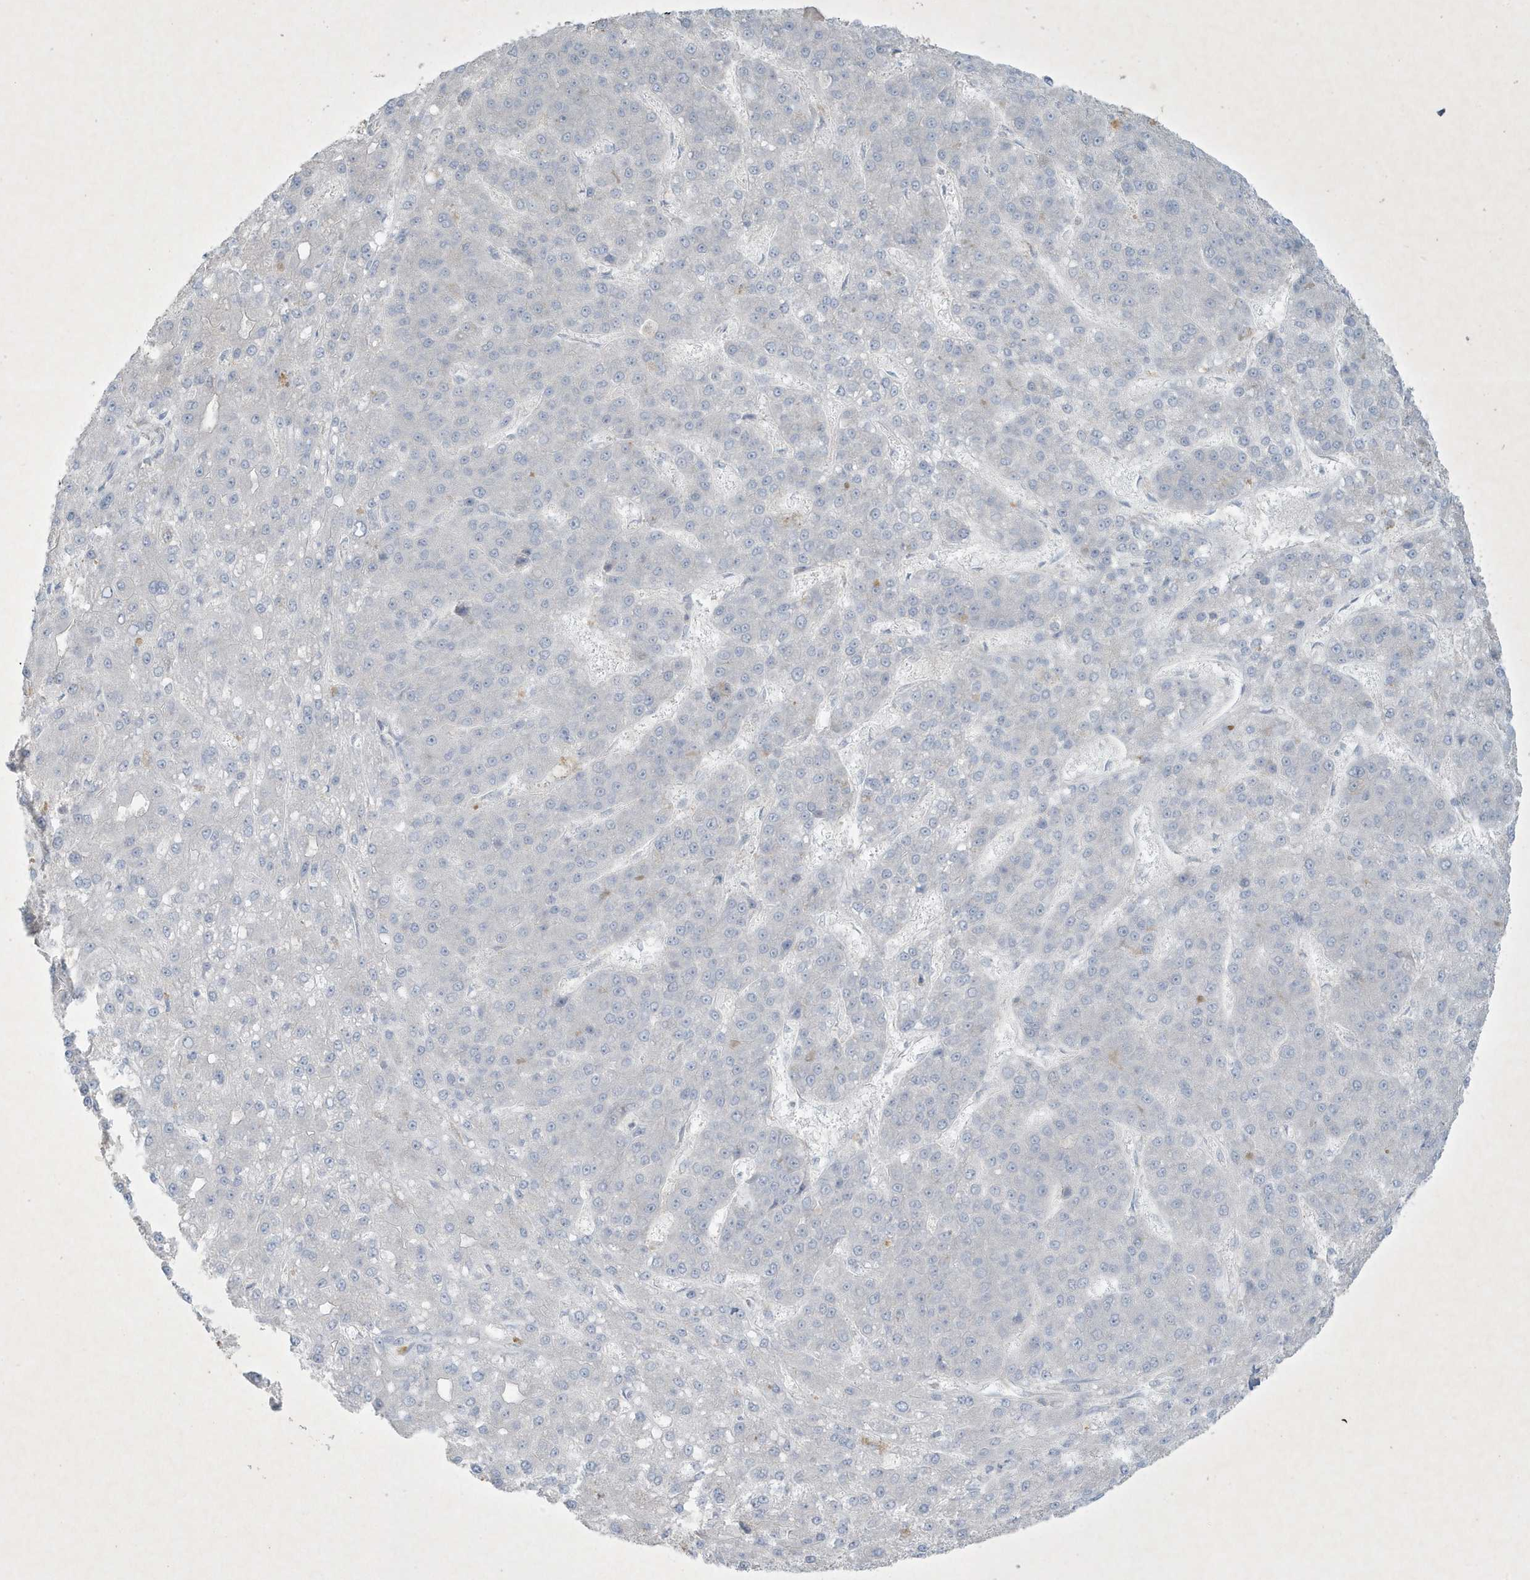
{"staining": {"intensity": "negative", "quantity": "none", "location": "none"}, "tissue": "liver cancer", "cell_type": "Tumor cells", "image_type": "cancer", "snomed": [{"axis": "morphology", "description": "Carcinoma, Hepatocellular, NOS"}, {"axis": "topography", "description": "Liver"}], "caption": "There is no significant expression in tumor cells of liver hepatocellular carcinoma. Brightfield microscopy of immunohistochemistry stained with DAB (brown) and hematoxylin (blue), captured at high magnification.", "gene": "CCDC24", "patient": {"sex": "male", "age": 67}}